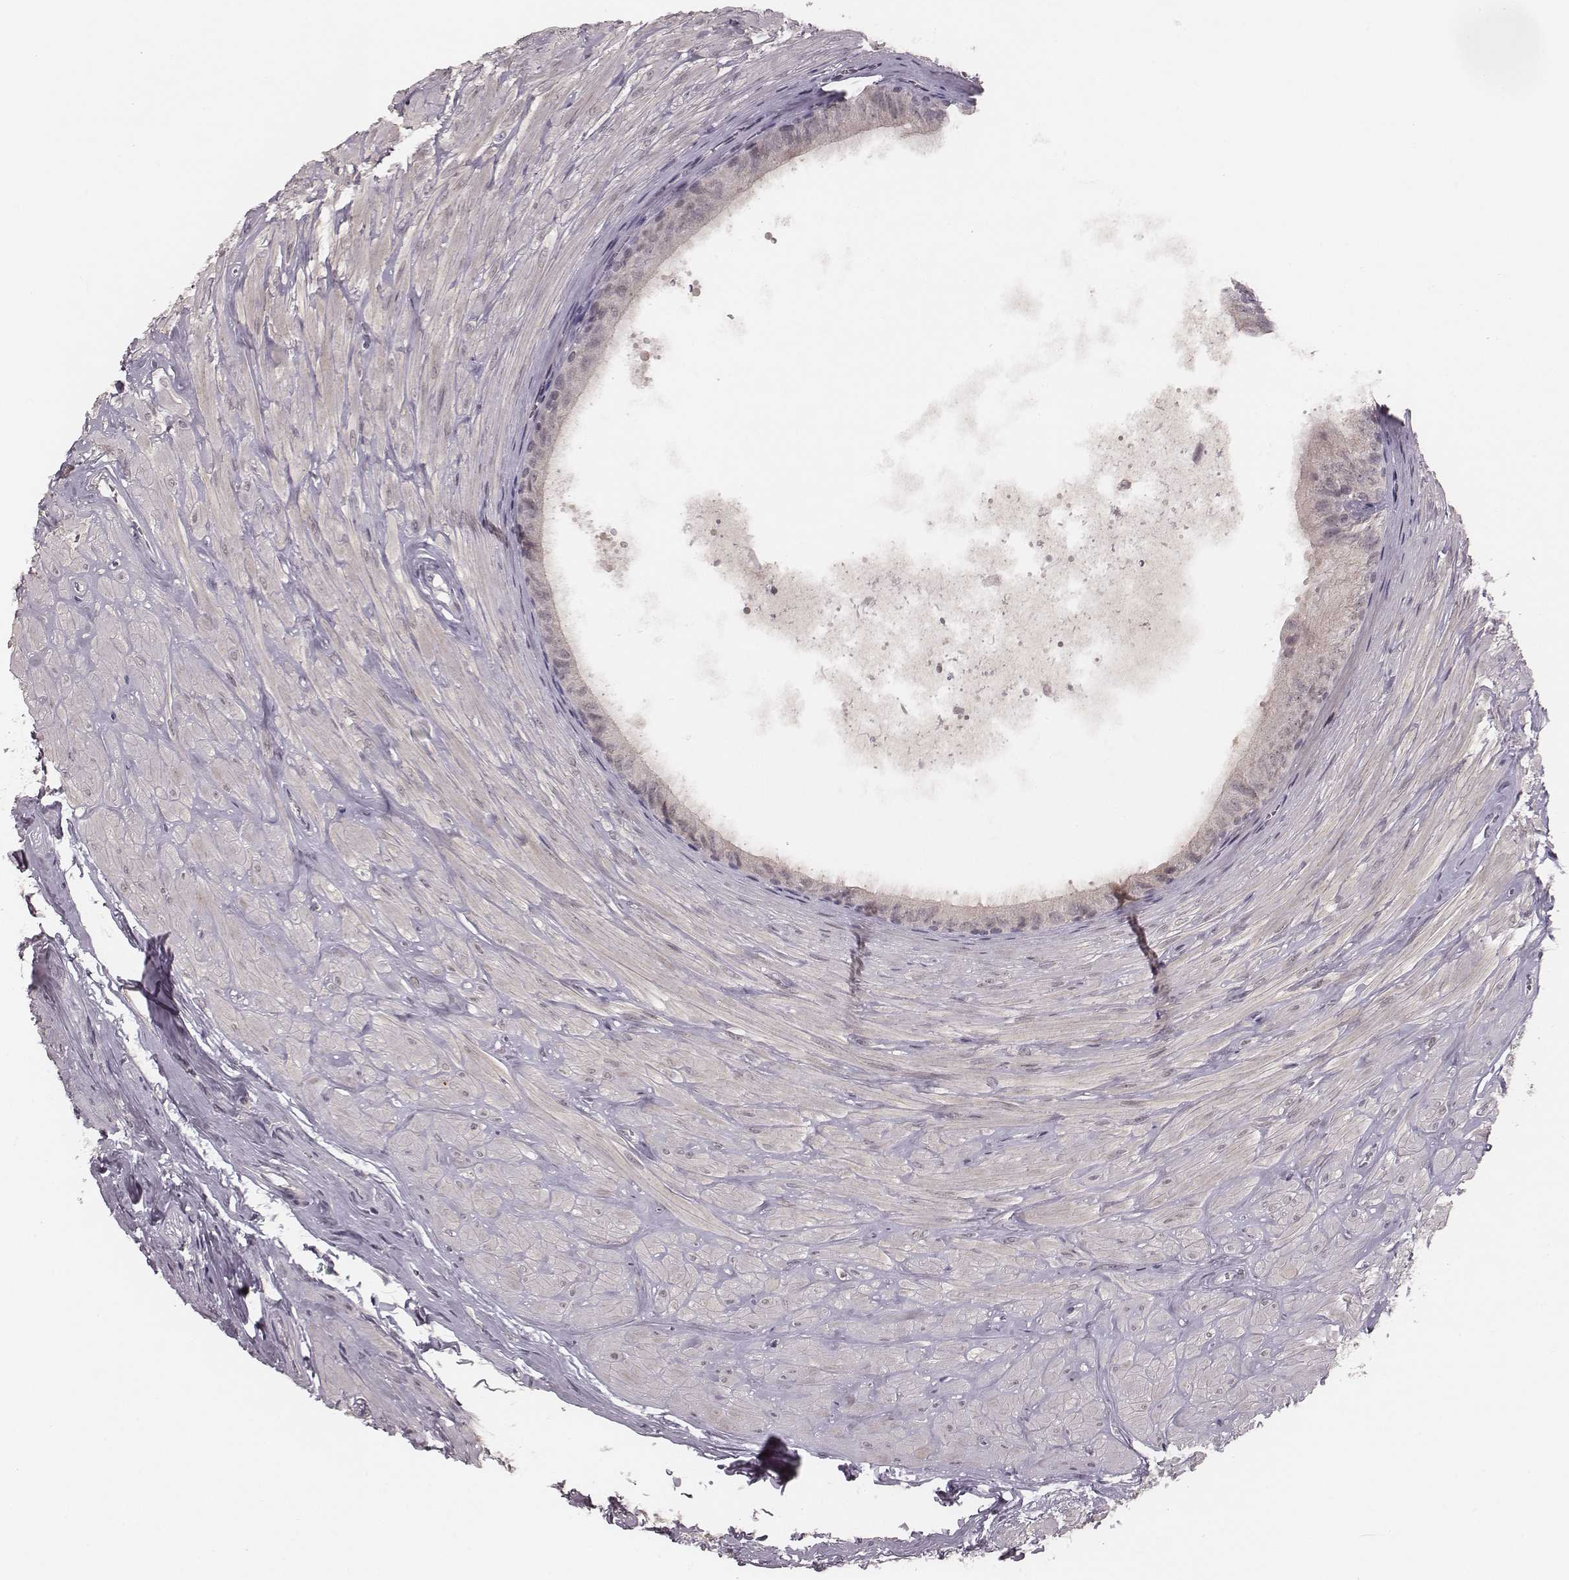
{"staining": {"intensity": "negative", "quantity": "none", "location": "none"}, "tissue": "epididymis", "cell_type": "Glandular cells", "image_type": "normal", "snomed": [{"axis": "morphology", "description": "Normal tissue, NOS"}, {"axis": "topography", "description": "Epididymis"}], "caption": "IHC histopathology image of benign epididymis: epididymis stained with DAB displays no significant protein positivity in glandular cells. (Brightfield microscopy of DAB (3,3'-diaminobenzidine) IHC at high magnification).", "gene": "LY6K", "patient": {"sex": "male", "age": 37}}